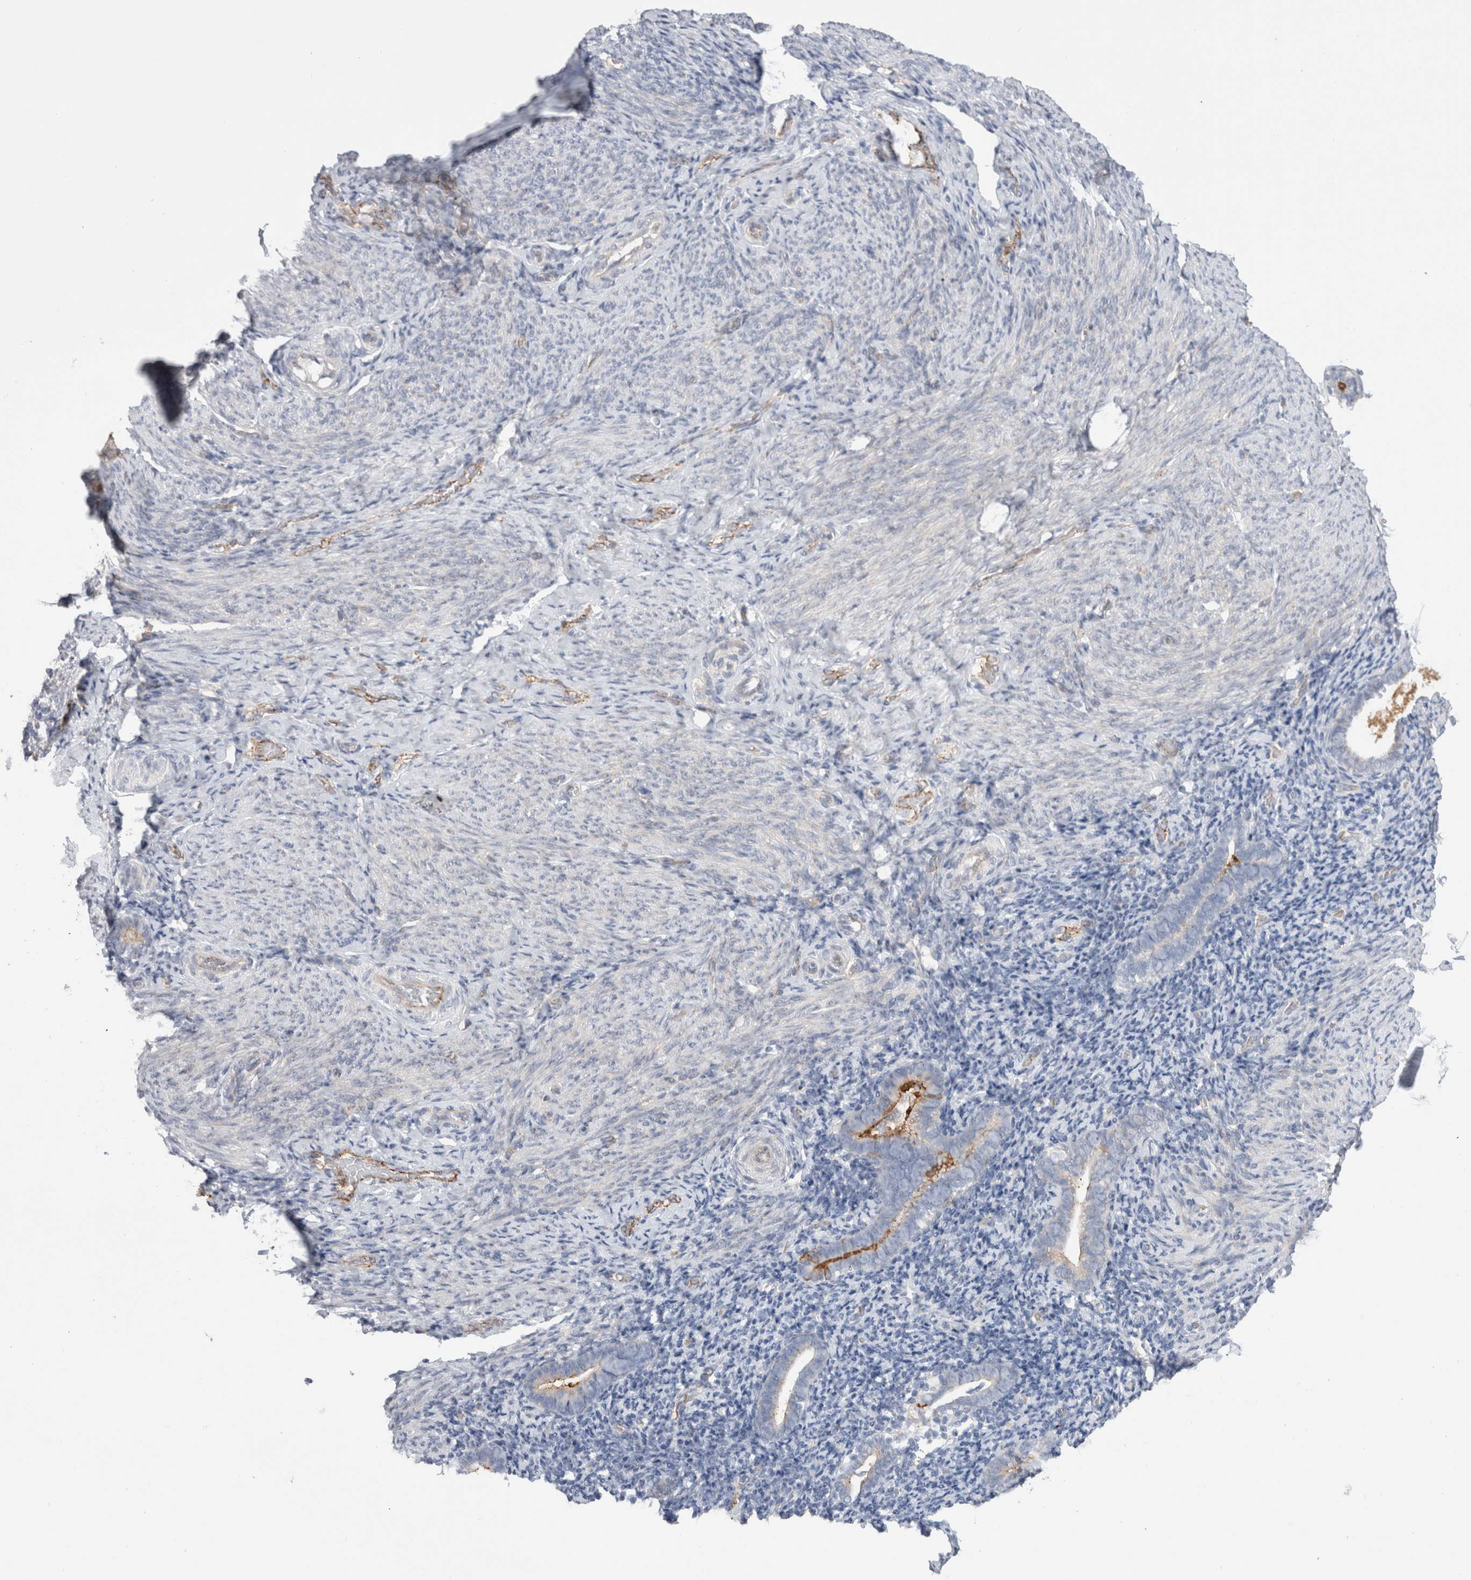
{"staining": {"intensity": "weak", "quantity": "<25%", "location": "cytoplasmic/membranous"}, "tissue": "endometrium", "cell_type": "Cells in endometrial stroma", "image_type": "normal", "snomed": [{"axis": "morphology", "description": "Normal tissue, NOS"}, {"axis": "topography", "description": "Endometrium"}], "caption": "This micrograph is of unremarkable endometrium stained with IHC to label a protein in brown with the nuclei are counter-stained blue. There is no positivity in cells in endometrial stroma.", "gene": "CNPY4", "patient": {"sex": "female", "age": 51}}